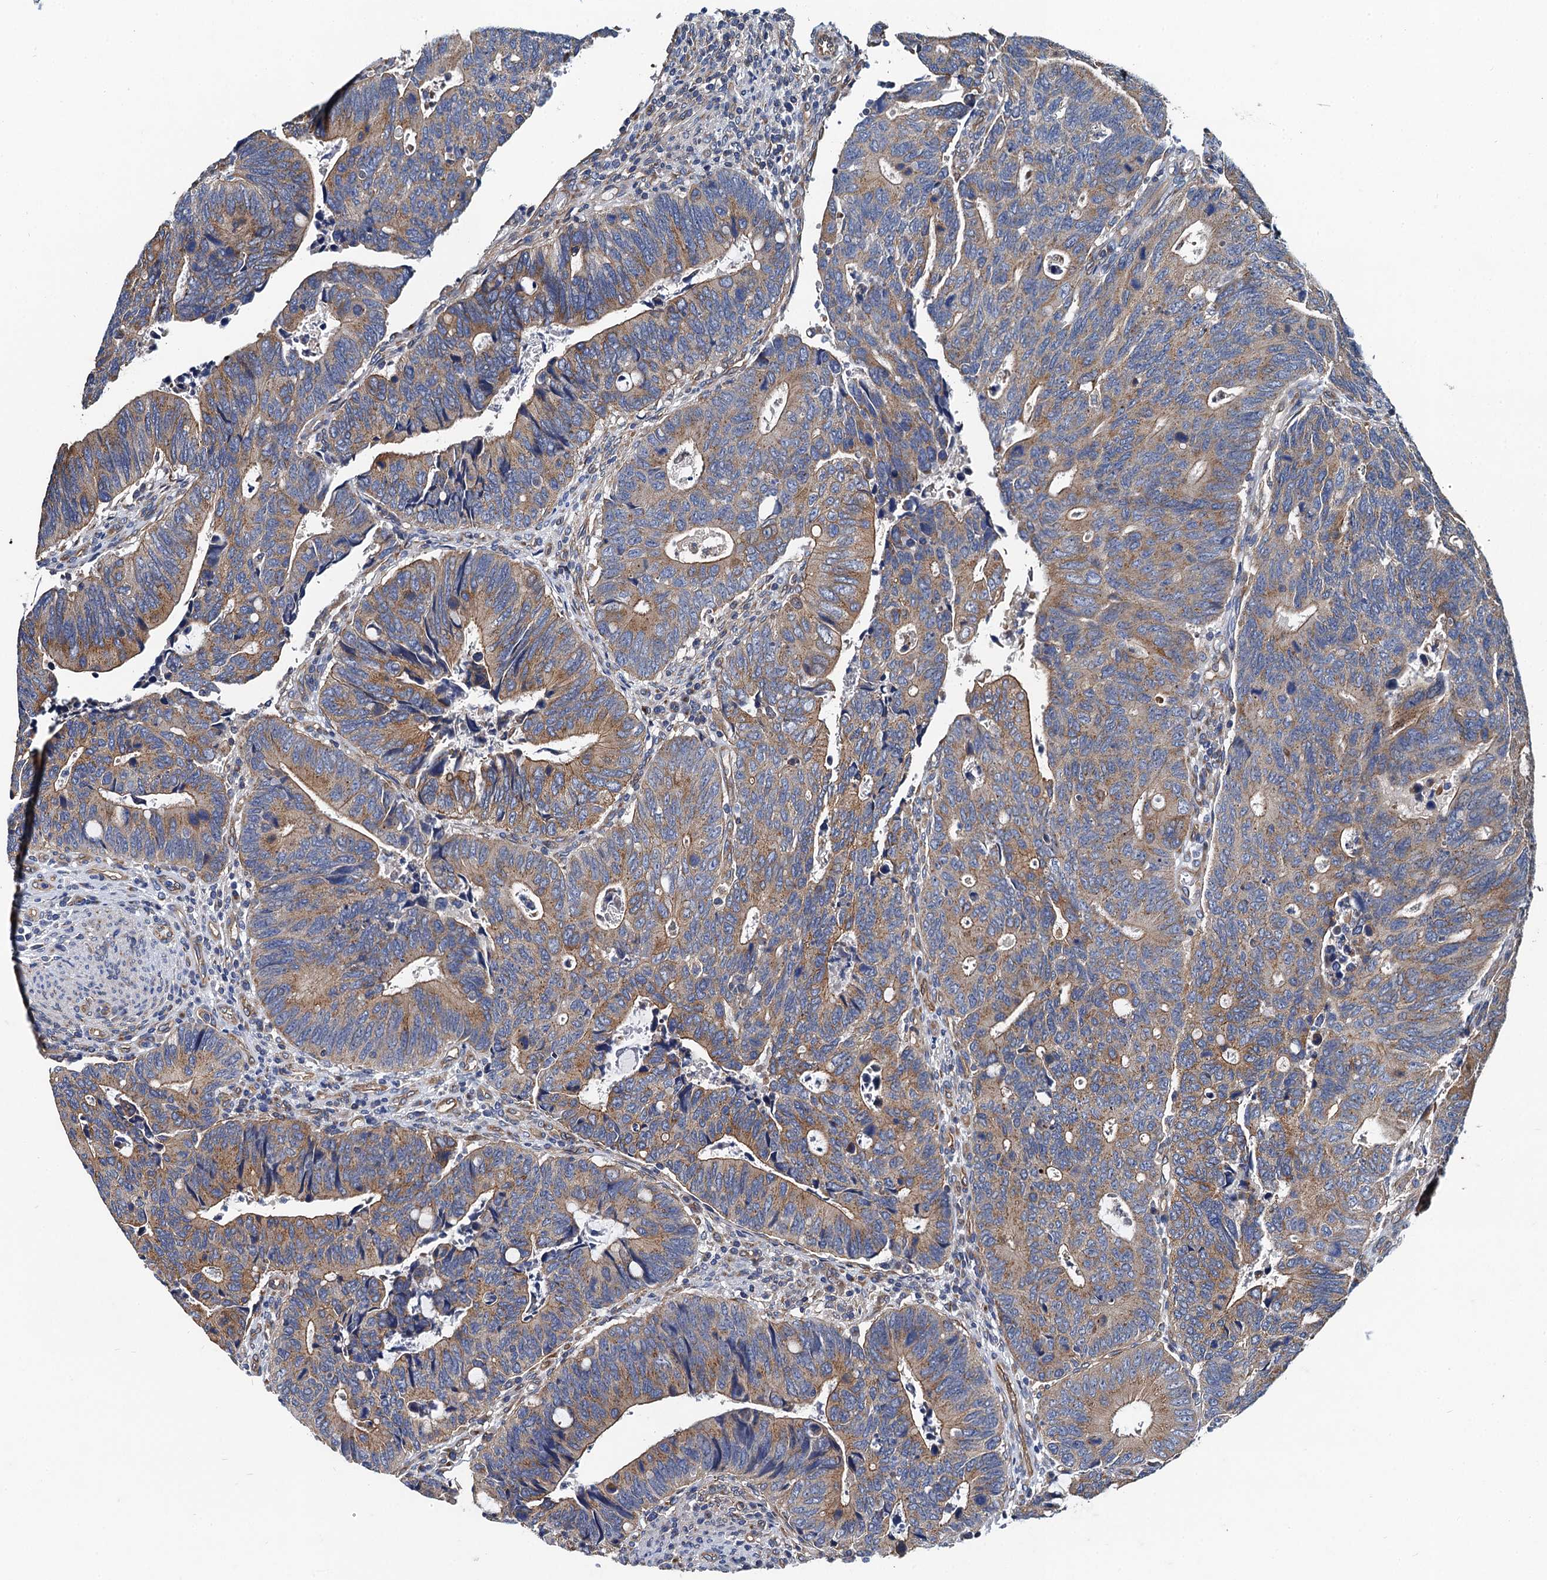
{"staining": {"intensity": "moderate", "quantity": ">75%", "location": "cytoplasmic/membranous"}, "tissue": "colorectal cancer", "cell_type": "Tumor cells", "image_type": "cancer", "snomed": [{"axis": "morphology", "description": "Adenocarcinoma, NOS"}, {"axis": "topography", "description": "Colon"}], "caption": "The immunohistochemical stain highlights moderate cytoplasmic/membranous positivity in tumor cells of colorectal adenocarcinoma tissue.", "gene": "NGRN", "patient": {"sex": "male", "age": 87}}